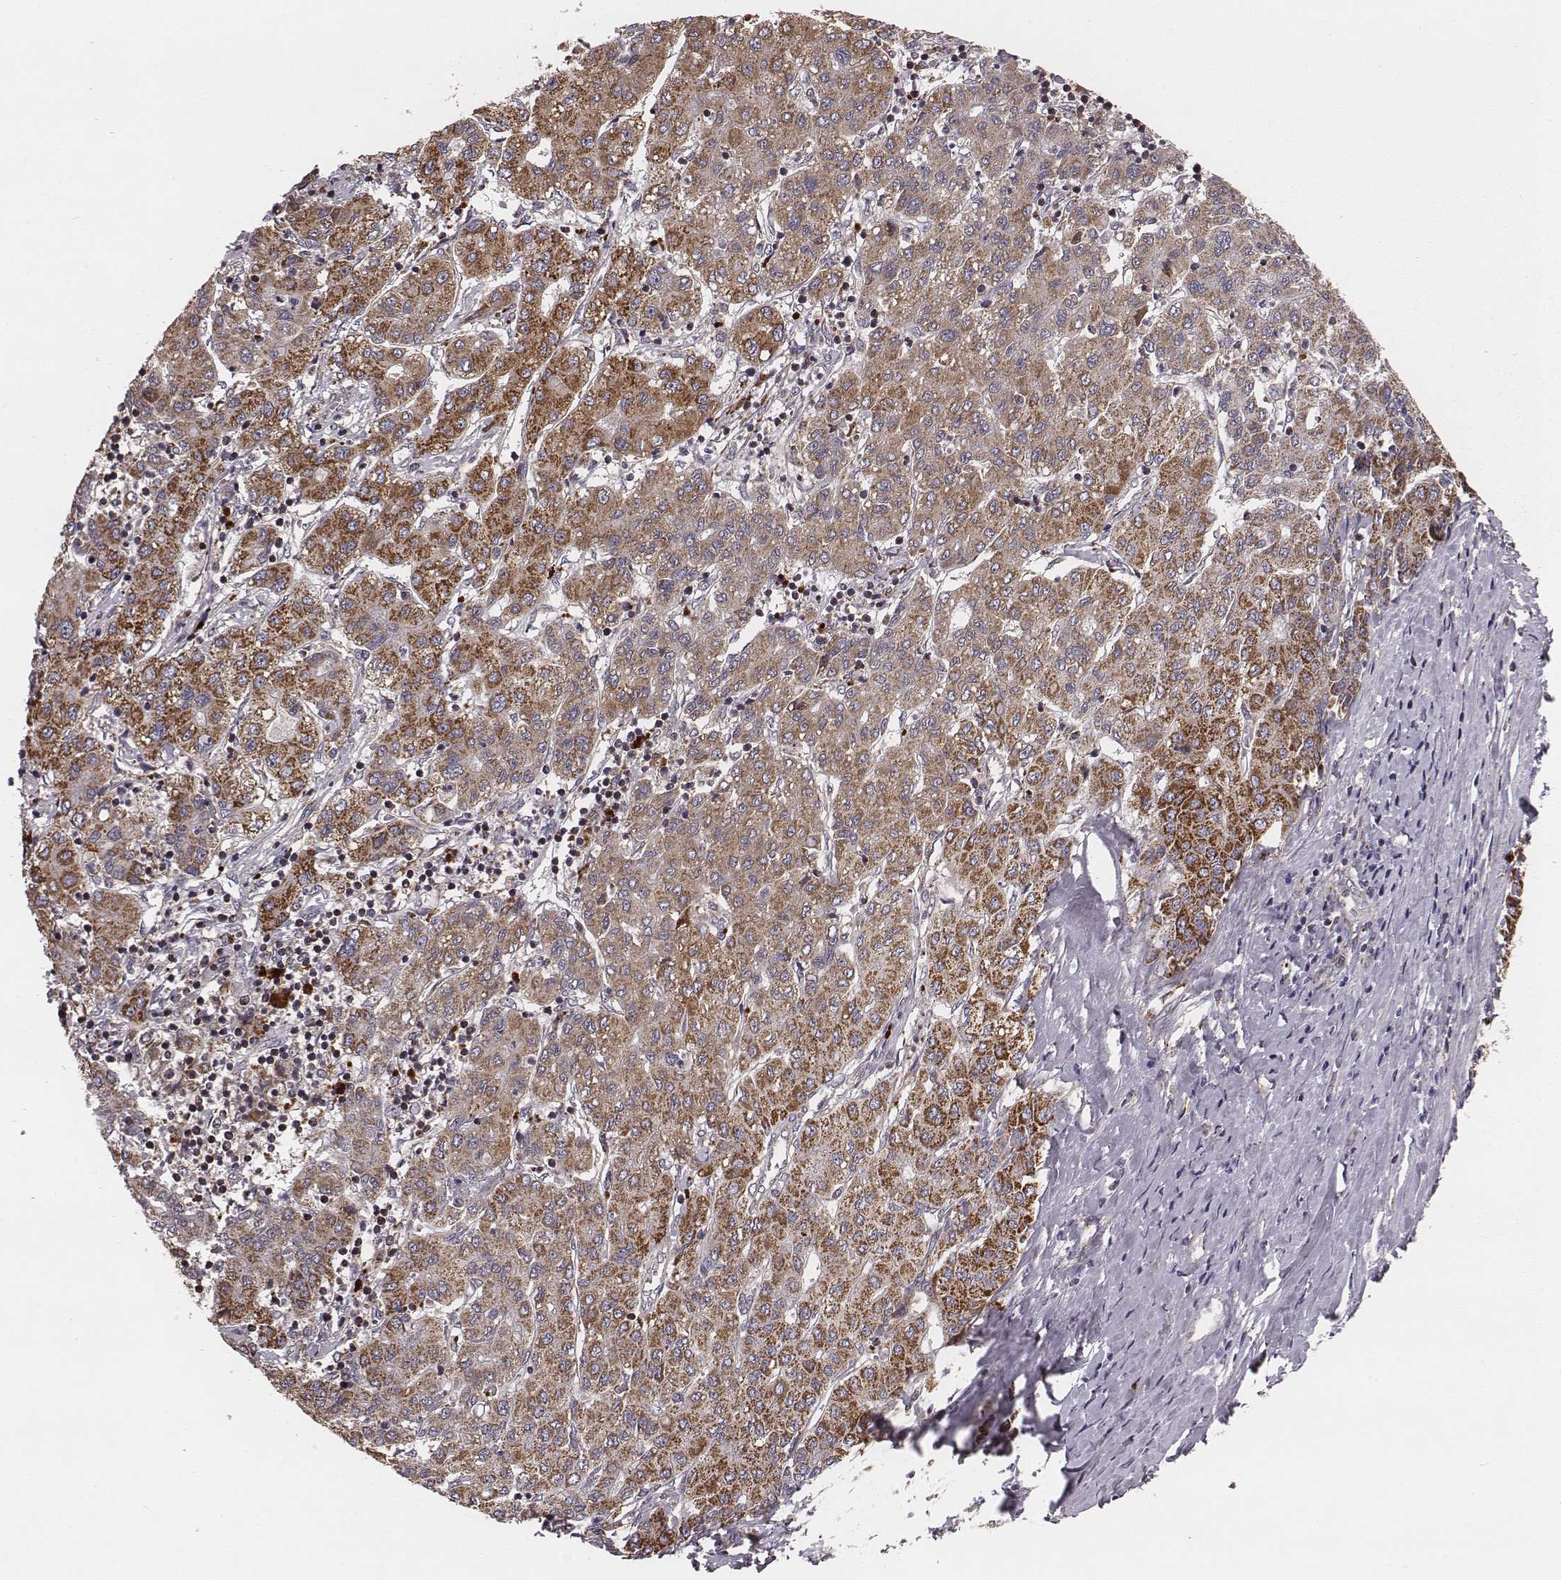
{"staining": {"intensity": "moderate", "quantity": ">75%", "location": "cytoplasmic/membranous"}, "tissue": "liver cancer", "cell_type": "Tumor cells", "image_type": "cancer", "snomed": [{"axis": "morphology", "description": "Carcinoma, Hepatocellular, NOS"}, {"axis": "topography", "description": "Liver"}], "caption": "Protein expression analysis of hepatocellular carcinoma (liver) exhibits moderate cytoplasmic/membranous staining in about >75% of tumor cells. (DAB IHC with brightfield microscopy, high magnification).", "gene": "ZDHHC21", "patient": {"sex": "male", "age": 65}}